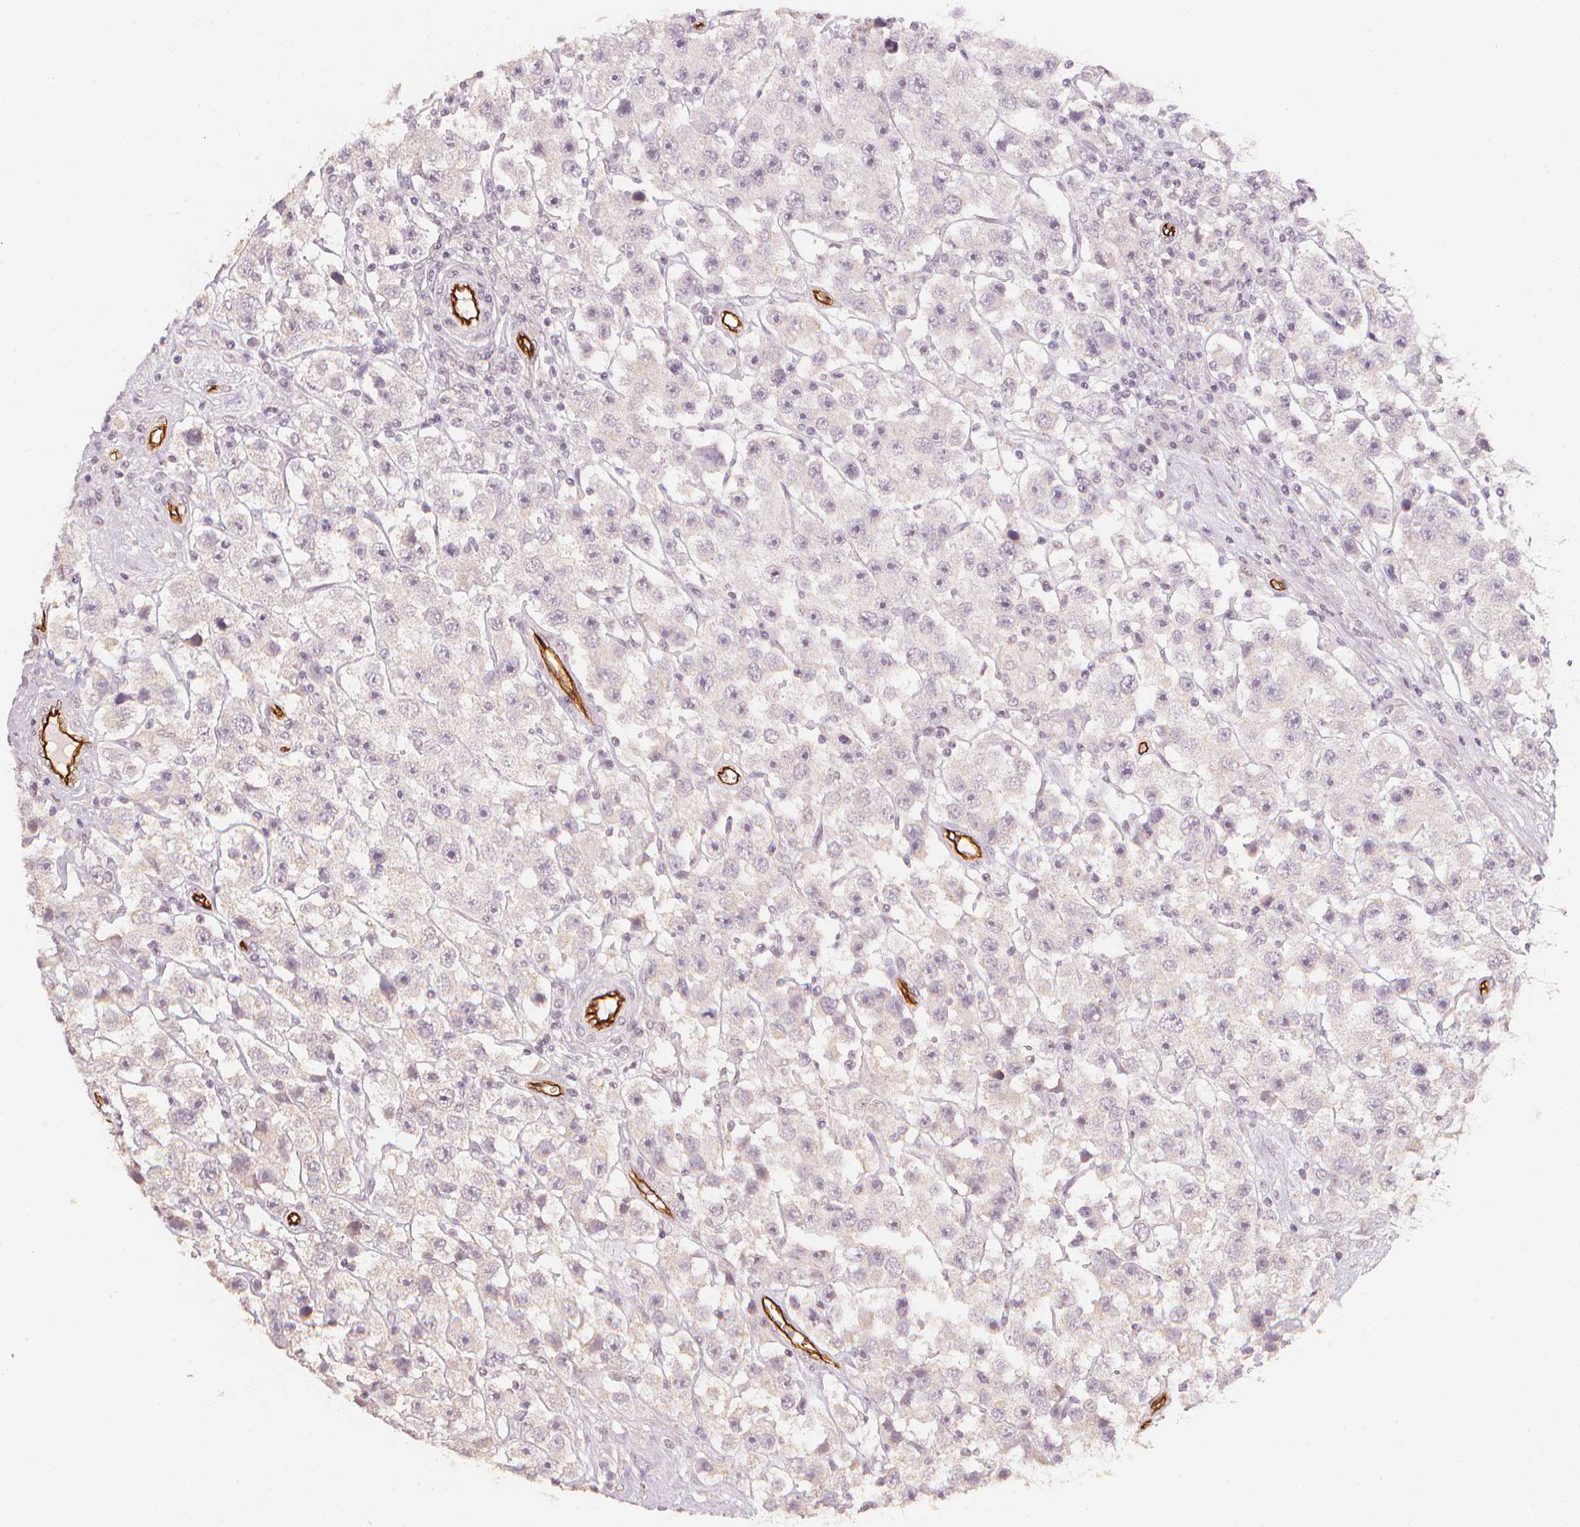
{"staining": {"intensity": "negative", "quantity": "none", "location": "none"}, "tissue": "testis cancer", "cell_type": "Tumor cells", "image_type": "cancer", "snomed": [{"axis": "morphology", "description": "Seminoma, NOS"}, {"axis": "topography", "description": "Testis"}], "caption": "The immunohistochemistry (IHC) image has no significant staining in tumor cells of seminoma (testis) tissue.", "gene": "CIB1", "patient": {"sex": "male", "age": 45}}